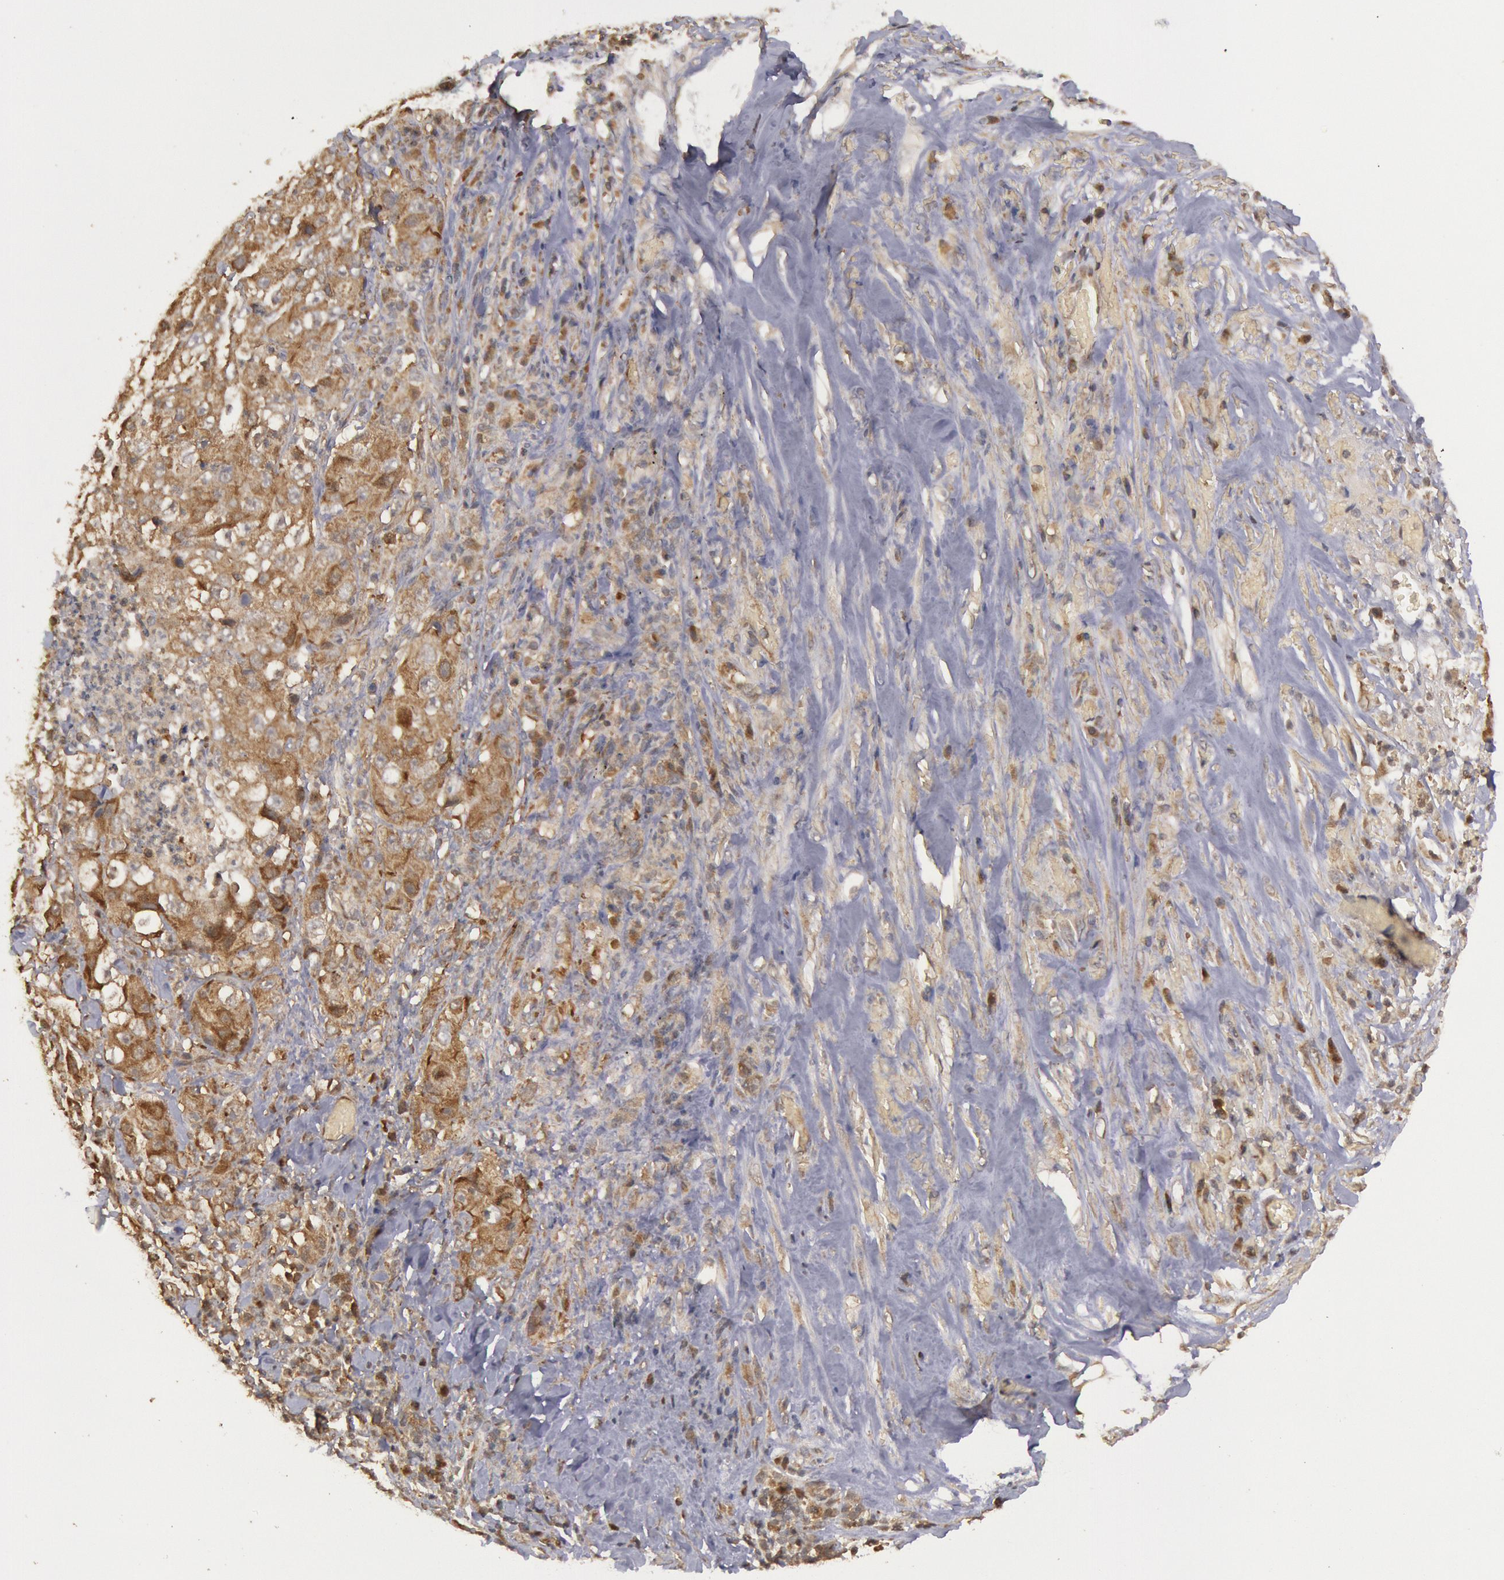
{"staining": {"intensity": "moderate", "quantity": ">75%", "location": "cytoplasmic/membranous"}, "tissue": "lung cancer", "cell_type": "Tumor cells", "image_type": "cancer", "snomed": [{"axis": "morphology", "description": "Squamous cell carcinoma, NOS"}, {"axis": "topography", "description": "Lung"}], "caption": "Squamous cell carcinoma (lung) tissue shows moderate cytoplasmic/membranous expression in approximately >75% of tumor cells", "gene": "USP14", "patient": {"sex": "male", "age": 64}}